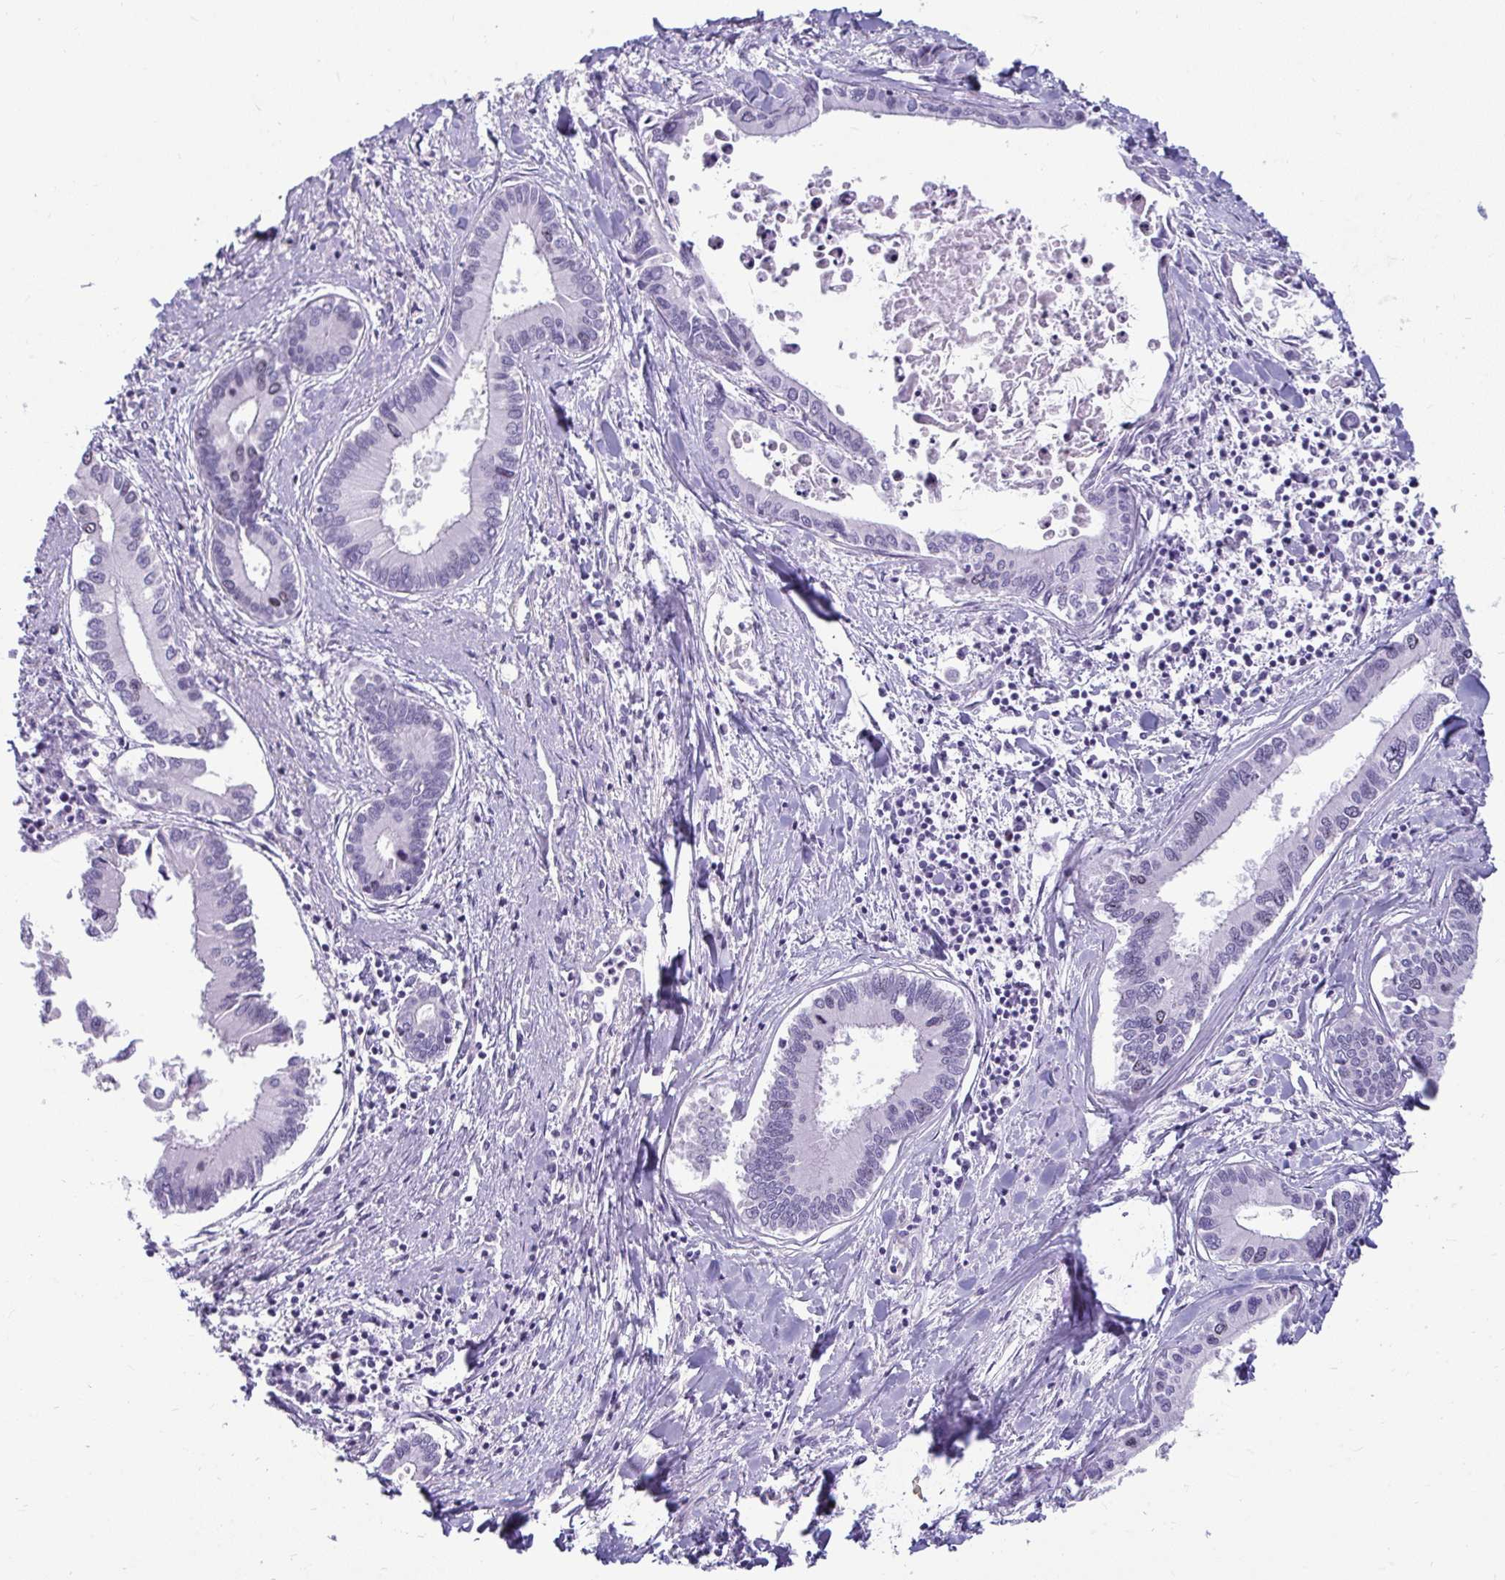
{"staining": {"intensity": "negative", "quantity": "none", "location": "none"}, "tissue": "liver cancer", "cell_type": "Tumor cells", "image_type": "cancer", "snomed": [{"axis": "morphology", "description": "Cholangiocarcinoma"}, {"axis": "topography", "description": "Liver"}], "caption": "DAB (3,3'-diaminobenzidine) immunohistochemical staining of liver cancer (cholangiocarcinoma) demonstrates no significant expression in tumor cells. (Immunohistochemistry, brightfield microscopy, high magnification).", "gene": "SUZ12", "patient": {"sex": "male", "age": 66}}